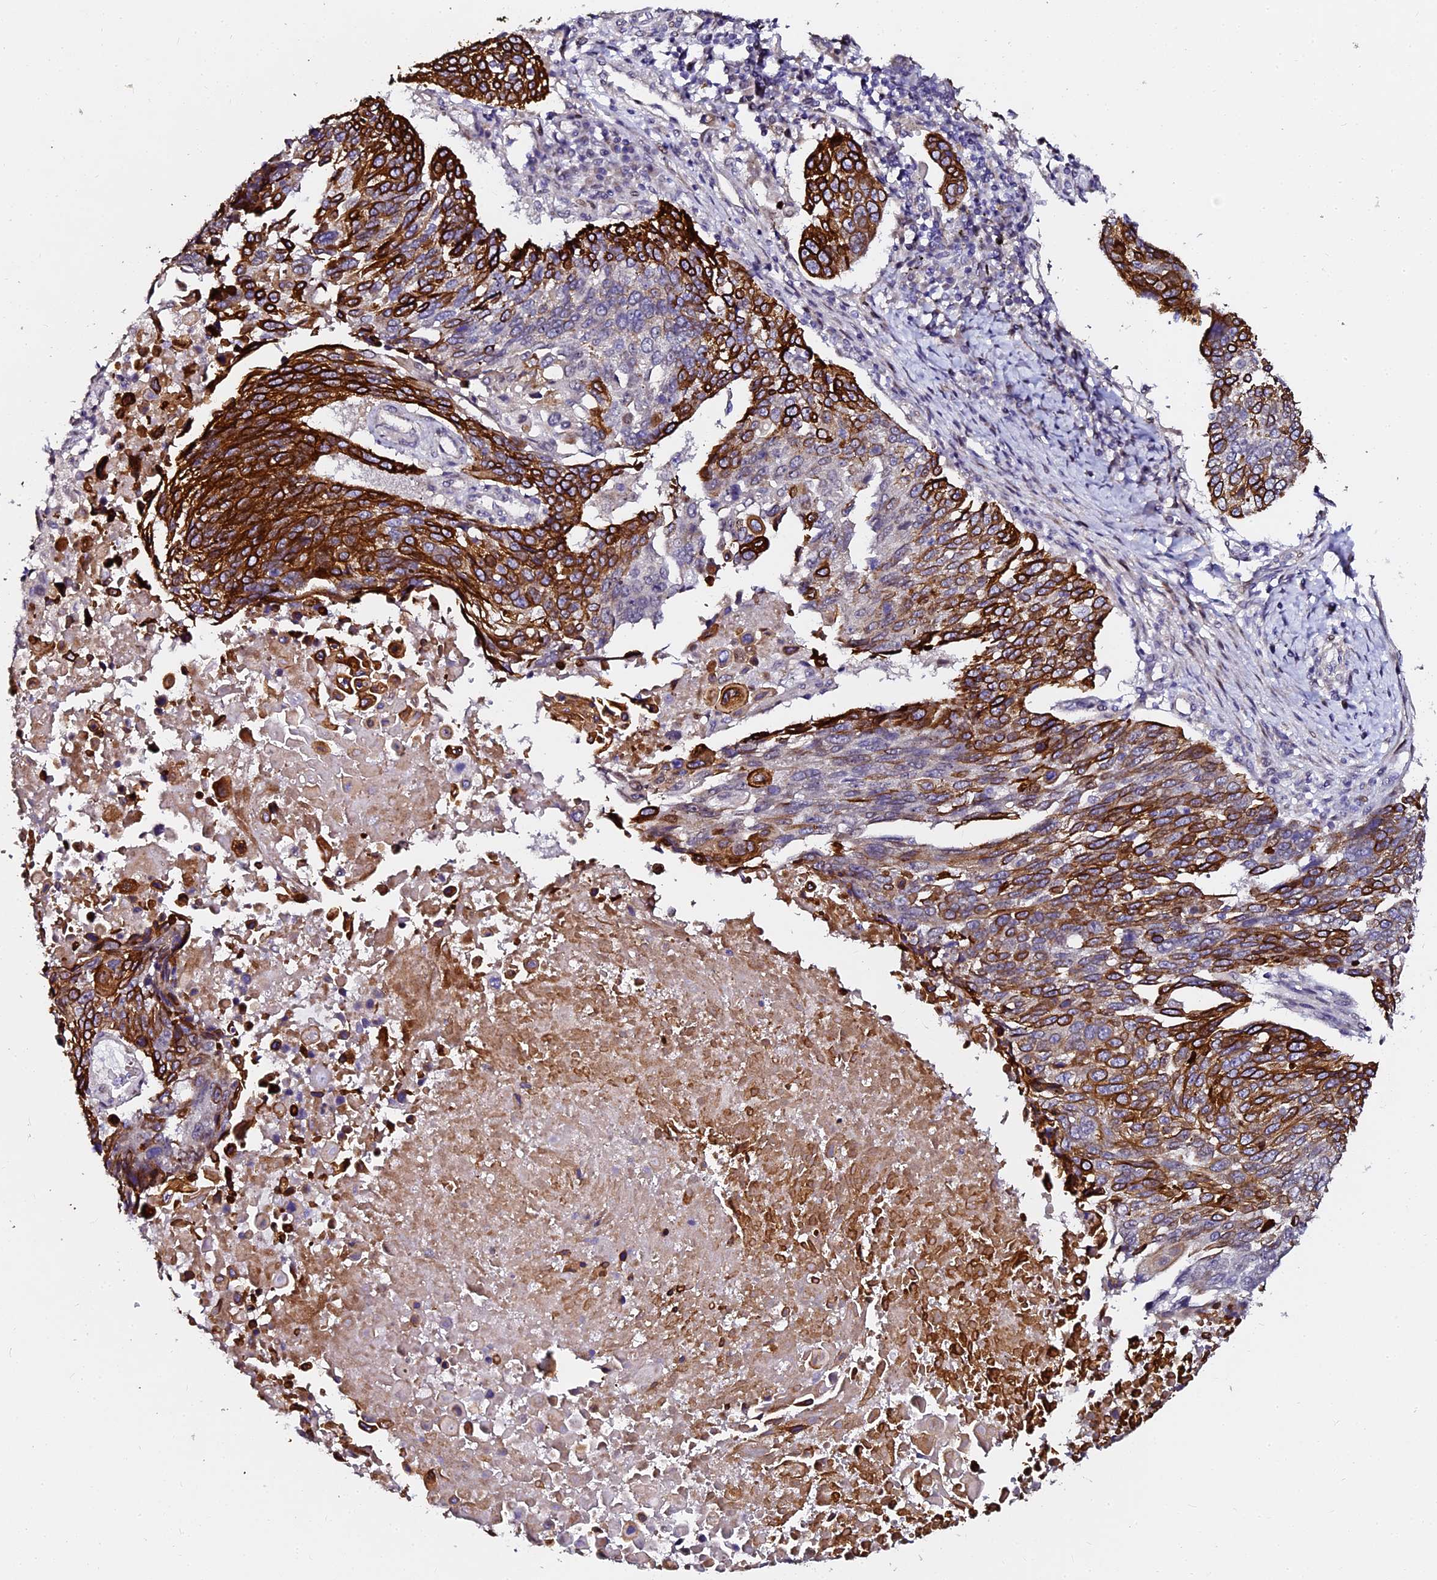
{"staining": {"intensity": "strong", "quantity": "25%-75%", "location": "cytoplasmic/membranous"}, "tissue": "lung cancer", "cell_type": "Tumor cells", "image_type": "cancer", "snomed": [{"axis": "morphology", "description": "Squamous cell carcinoma, NOS"}, {"axis": "topography", "description": "Lung"}], "caption": "Immunohistochemical staining of human lung cancer (squamous cell carcinoma) displays high levels of strong cytoplasmic/membranous positivity in about 25%-75% of tumor cells.", "gene": "GPN3", "patient": {"sex": "male", "age": 66}}